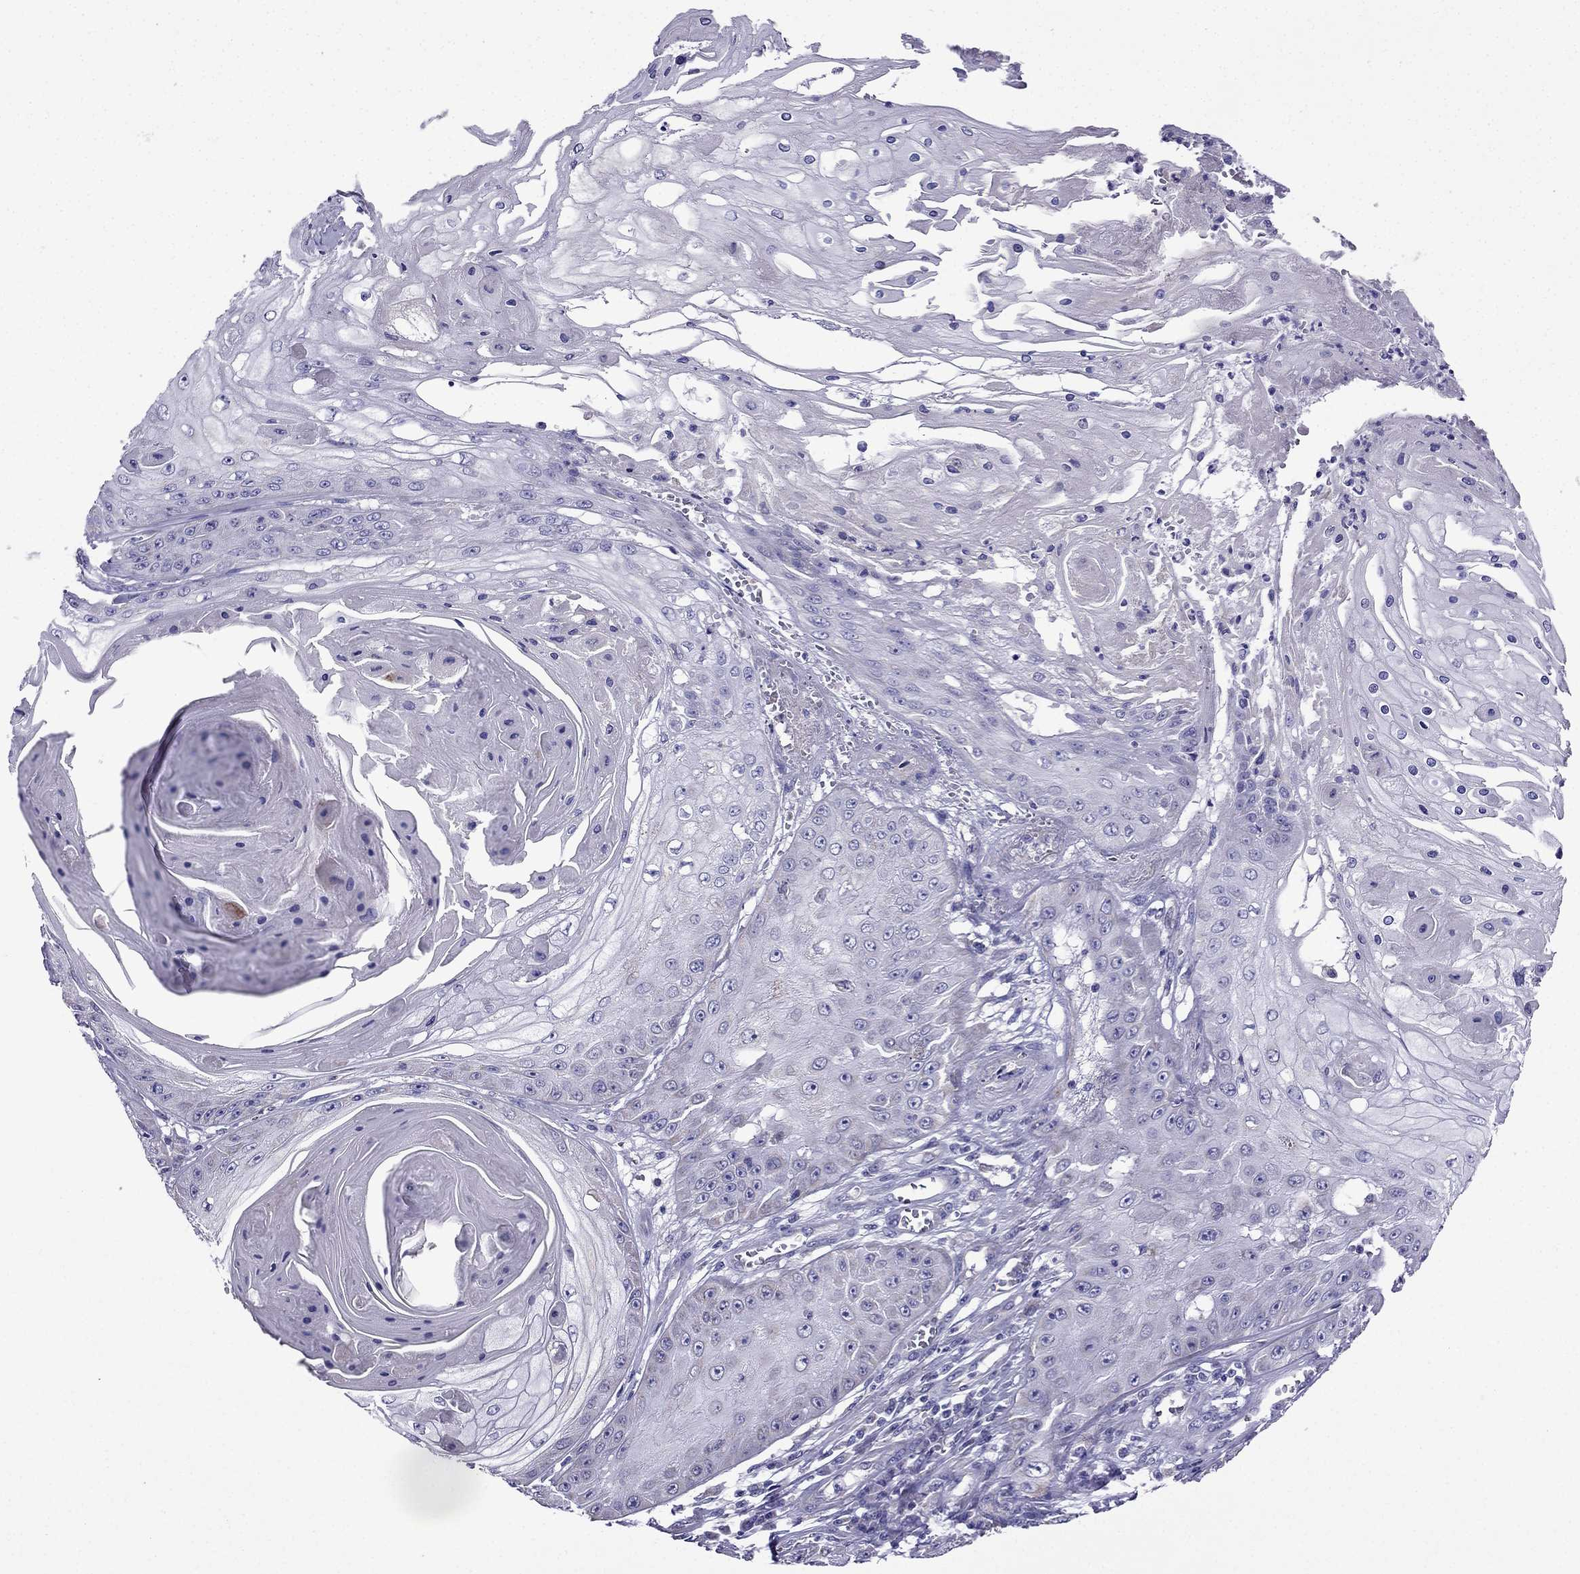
{"staining": {"intensity": "negative", "quantity": "none", "location": "none"}, "tissue": "skin cancer", "cell_type": "Tumor cells", "image_type": "cancer", "snomed": [{"axis": "morphology", "description": "Squamous cell carcinoma, NOS"}, {"axis": "topography", "description": "Skin"}], "caption": "A histopathology image of human skin cancer (squamous cell carcinoma) is negative for staining in tumor cells. Nuclei are stained in blue.", "gene": "DSC1", "patient": {"sex": "male", "age": 70}}